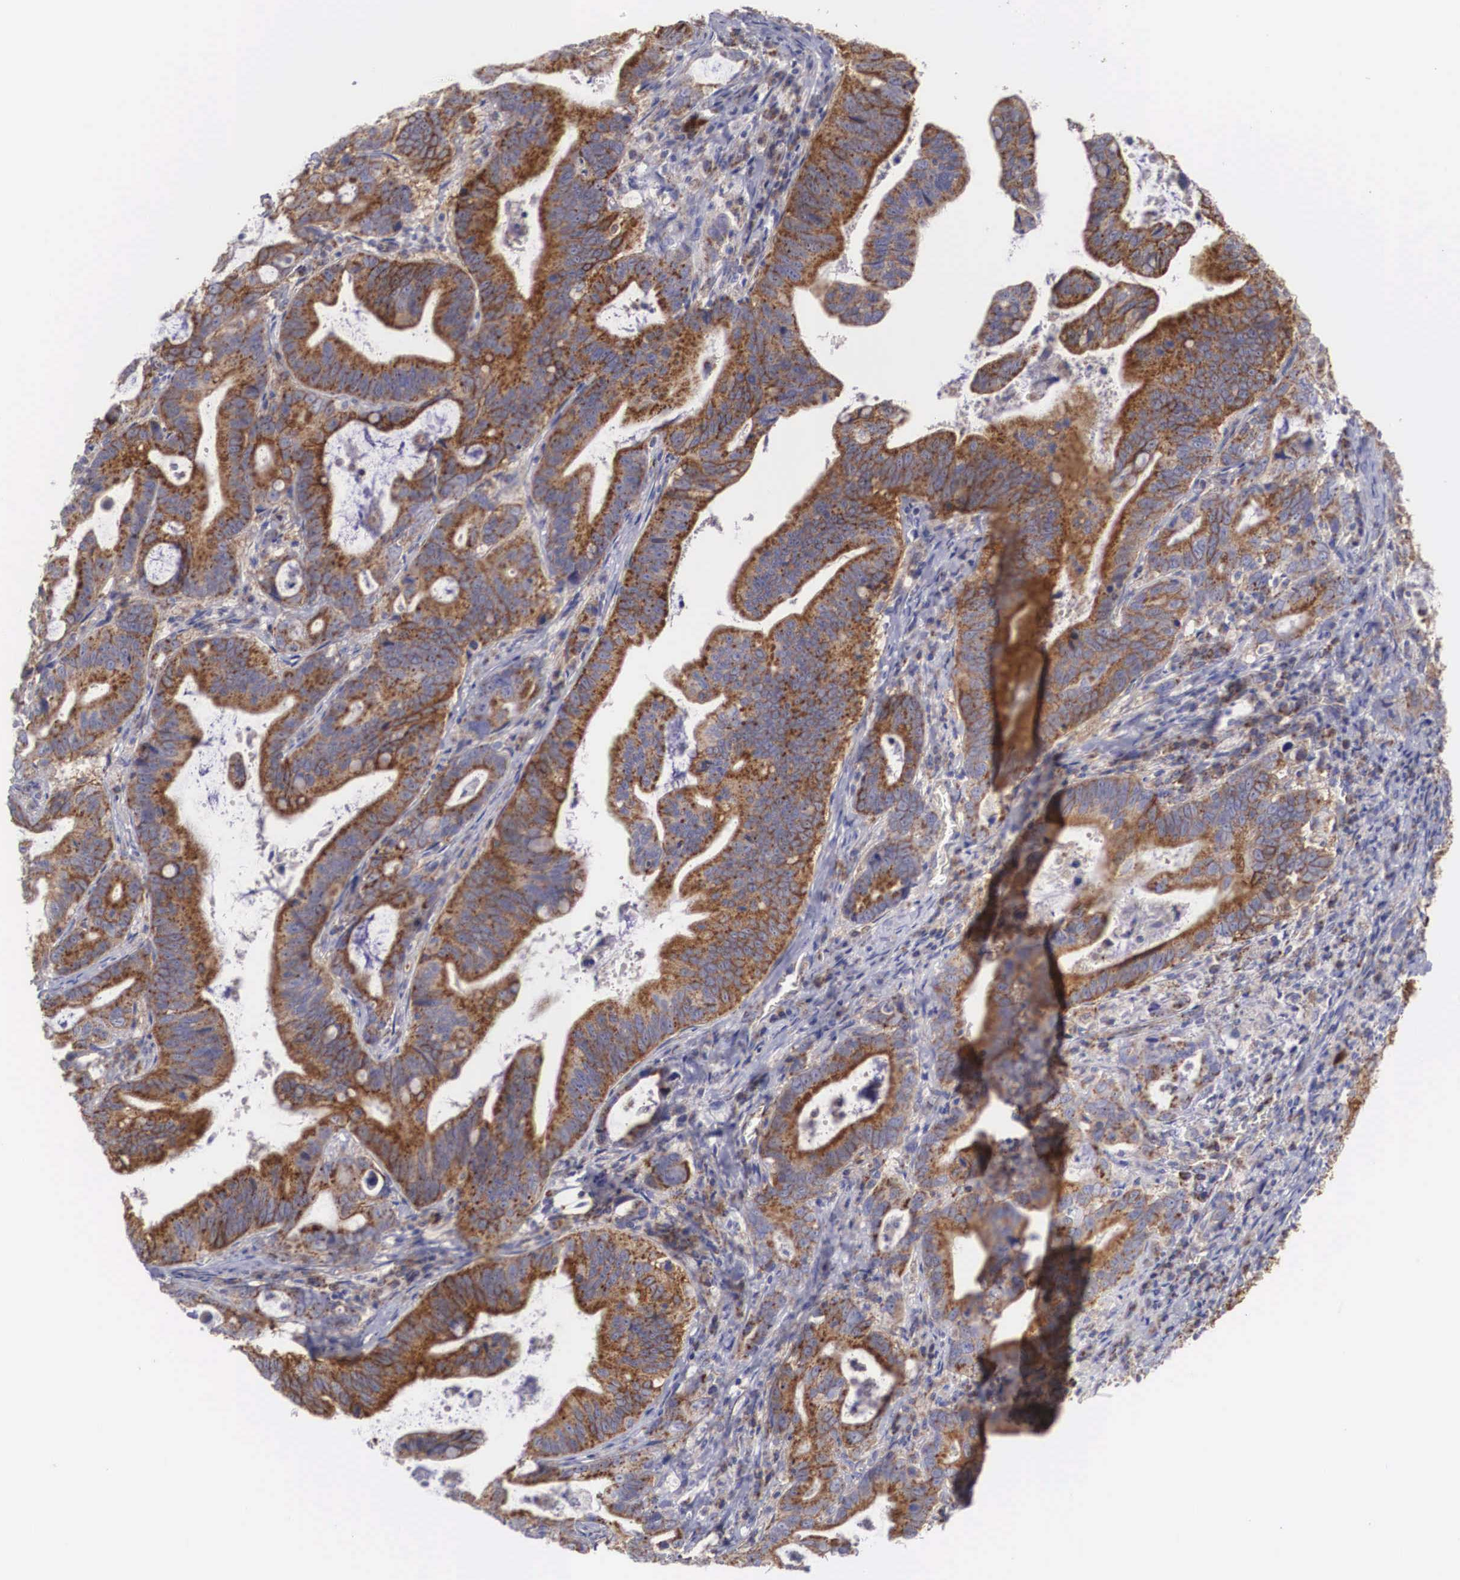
{"staining": {"intensity": "moderate", "quantity": ">75%", "location": "cytoplasmic/membranous"}, "tissue": "stomach cancer", "cell_type": "Tumor cells", "image_type": "cancer", "snomed": [{"axis": "morphology", "description": "Adenocarcinoma, NOS"}, {"axis": "topography", "description": "Stomach, upper"}], "caption": "Stomach adenocarcinoma tissue shows moderate cytoplasmic/membranous expression in approximately >75% of tumor cells, visualized by immunohistochemistry.", "gene": "XPNPEP3", "patient": {"sex": "male", "age": 63}}